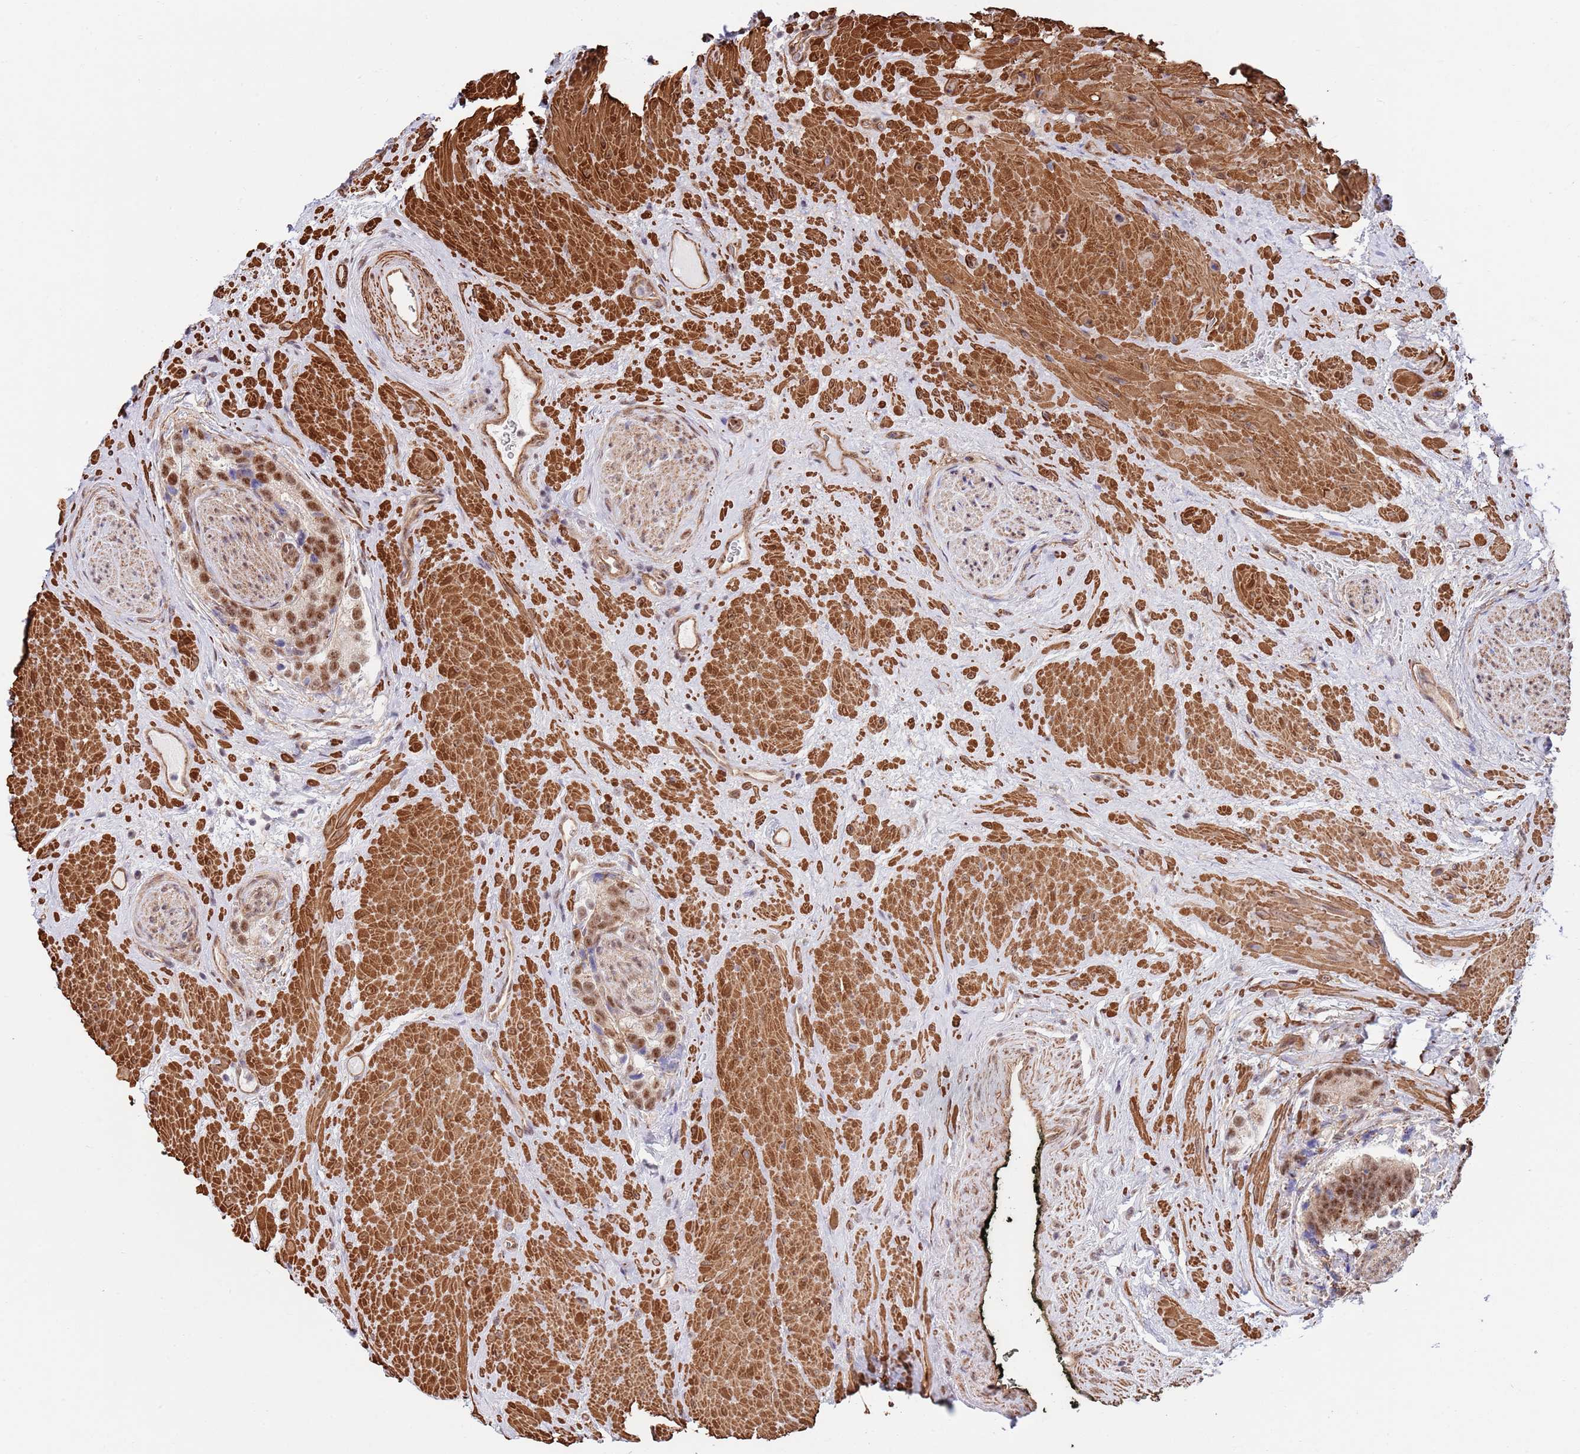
{"staining": {"intensity": "moderate", "quantity": ">75%", "location": "nuclear"}, "tissue": "prostate cancer", "cell_type": "Tumor cells", "image_type": "cancer", "snomed": [{"axis": "morphology", "description": "Adenocarcinoma, High grade"}, {"axis": "topography", "description": "Prostate"}], "caption": "A histopathology image showing moderate nuclear staining in approximately >75% of tumor cells in prostate cancer (adenocarcinoma (high-grade)), as visualized by brown immunohistochemical staining.", "gene": "BPNT1", "patient": {"sex": "male", "age": 74}}